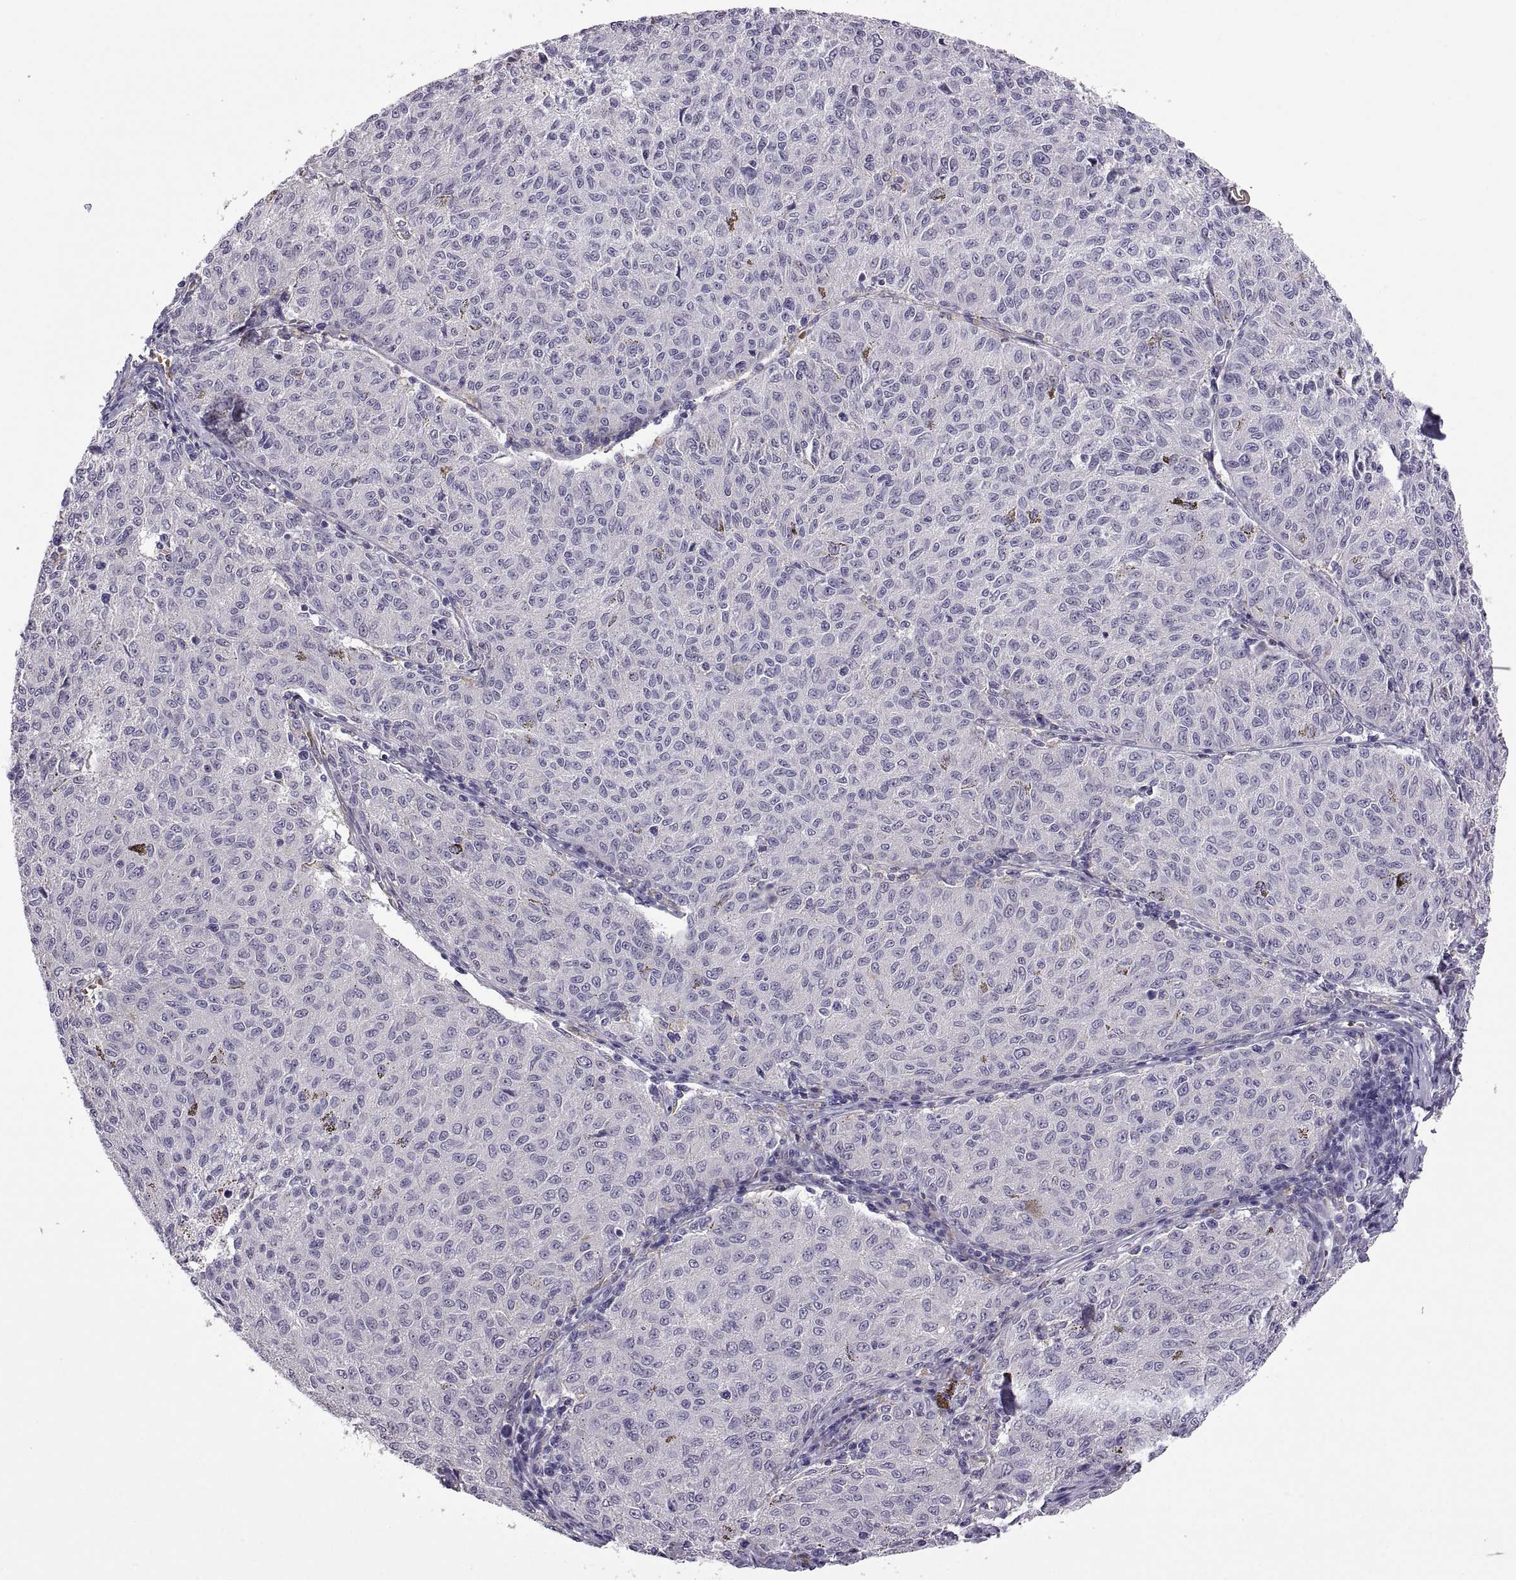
{"staining": {"intensity": "negative", "quantity": "none", "location": "none"}, "tissue": "melanoma", "cell_type": "Tumor cells", "image_type": "cancer", "snomed": [{"axis": "morphology", "description": "Malignant melanoma, NOS"}, {"axis": "topography", "description": "Skin"}], "caption": "Protein analysis of melanoma exhibits no significant staining in tumor cells.", "gene": "MEIOC", "patient": {"sex": "female", "age": 72}}